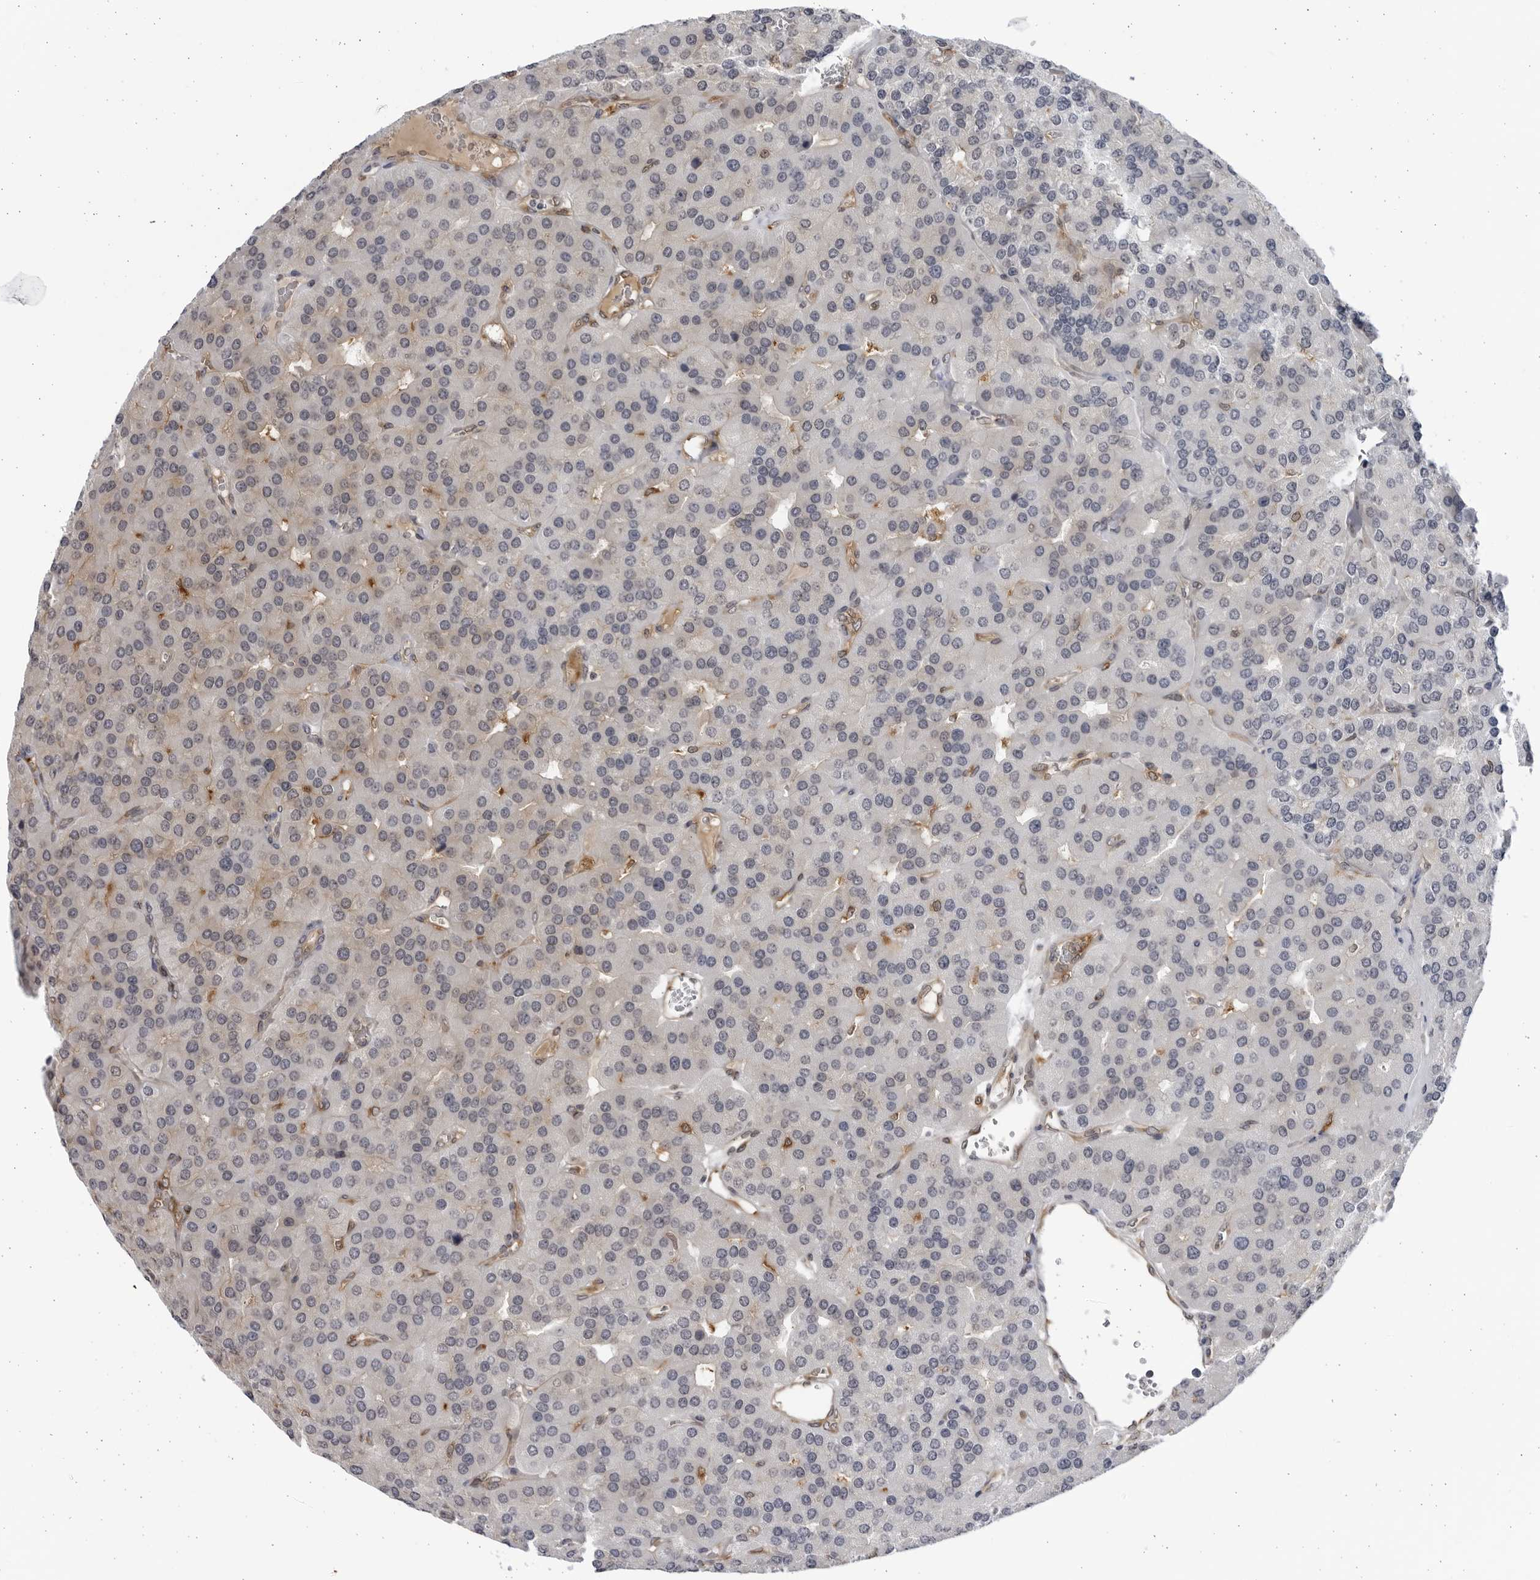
{"staining": {"intensity": "negative", "quantity": "none", "location": "none"}, "tissue": "parathyroid gland", "cell_type": "Glandular cells", "image_type": "normal", "snomed": [{"axis": "morphology", "description": "Normal tissue, NOS"}, {"axis": "morphology", "description": "Adenoma, NOS"}, {"axis": "topography", "description": "Parathyroid gland"}], "caption": "This photomicrograph is of normal parathyroid gland stained with immunohistochemistry (IHC) to label a protein in brown with the nuclei are counter-stained blue. There is no staining in glandular cells.", "gene": "BMP2K", "patient": {"sex": "female", "age": 86}}